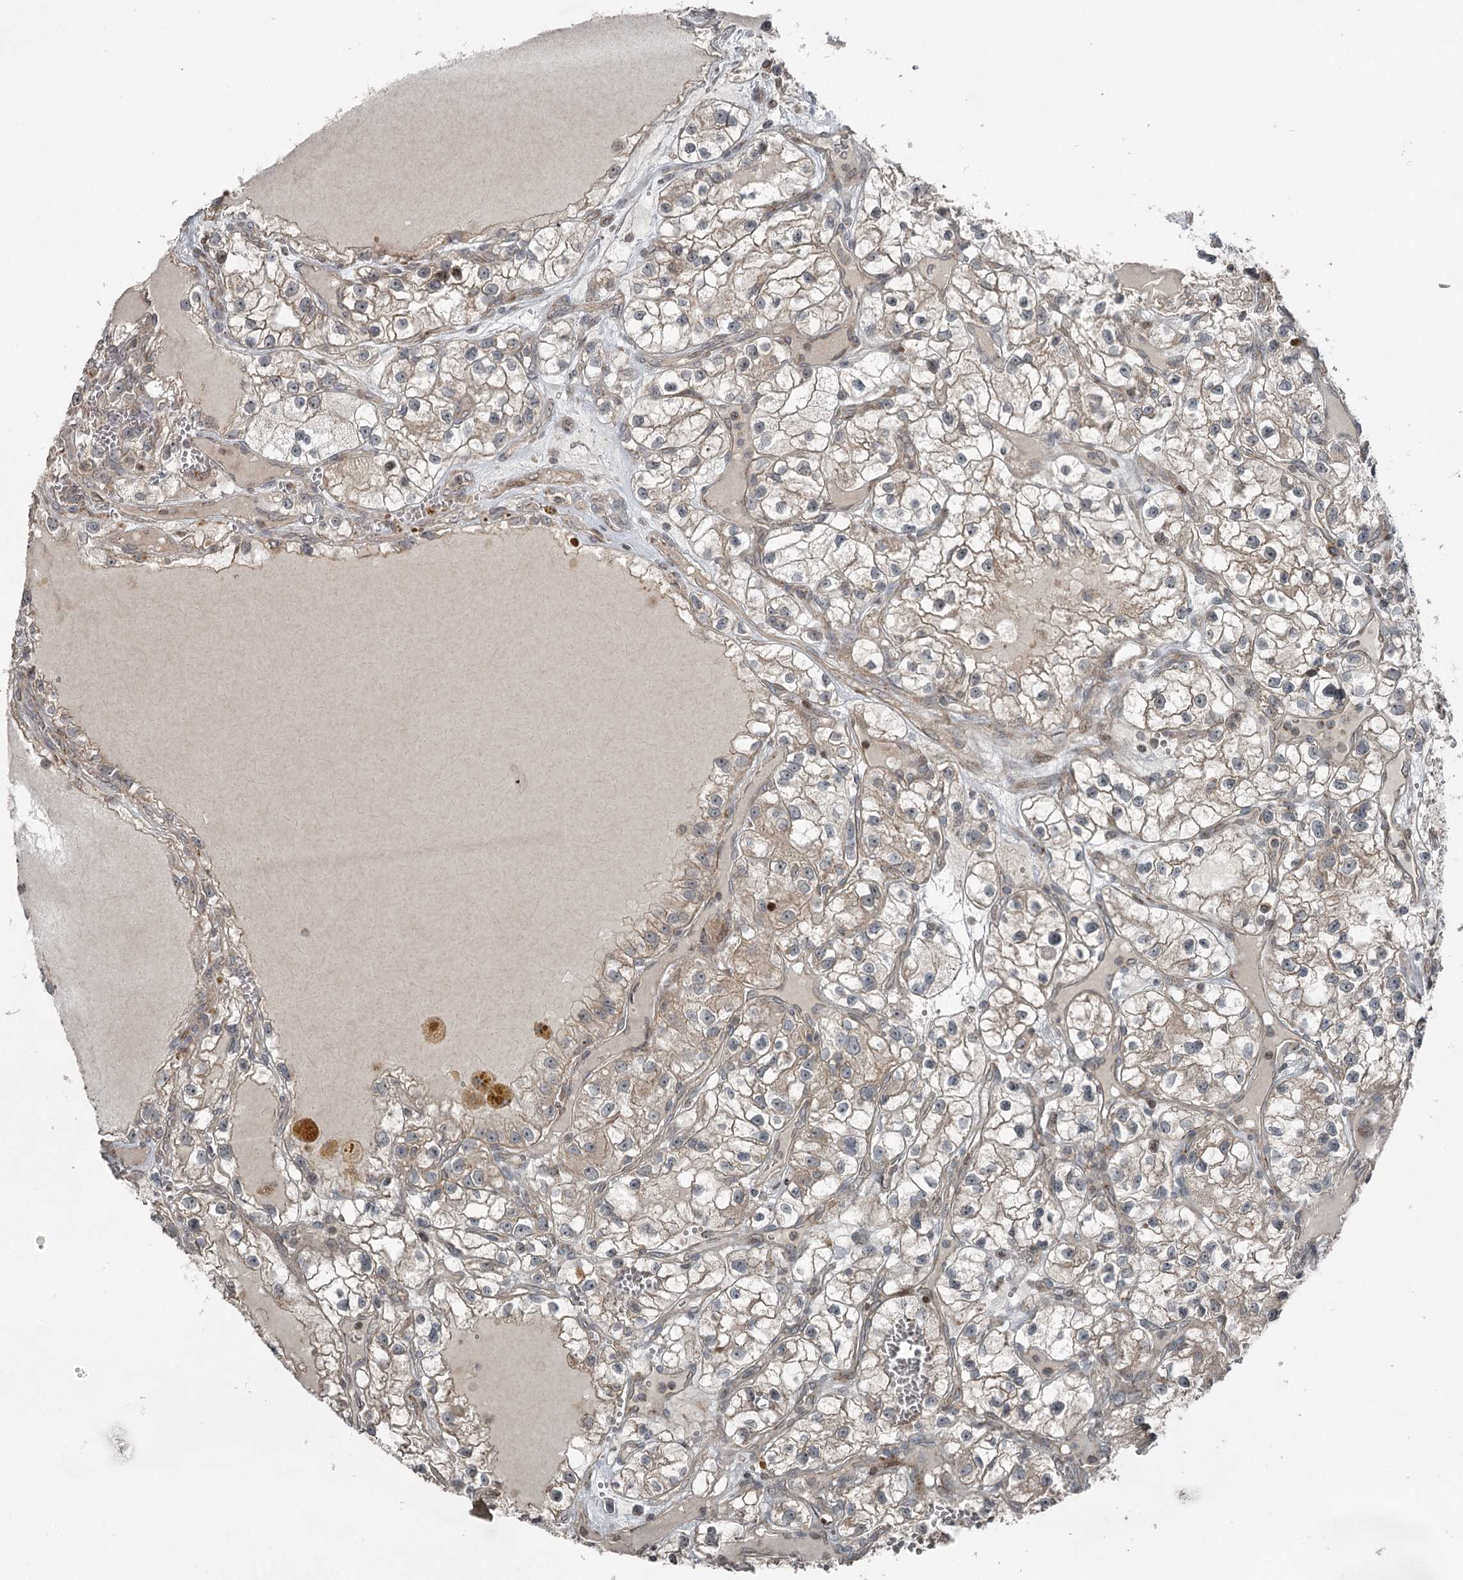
{"staining": {"intensity": "weak", "quantity": "25%-75%", "location": "cytoplasmic/membranous"}, "tissue": "renal cancer", "cell_type": "Tumor cells", "image_type": "cancer", "snomed": [{"axis": "morphology", "description": "Adenocarcinoma, NOS"}, {"axis": "topography", "description": "Kidney"}], "caption": "About 25%-75% of tumor cells in renal cancer exhibit weak cytoplasmic/membranous protein expression as visualized by brown immunohistochemical staining.", "gene": "RASSF8", "patient": {"sex": "female", "age": 57}}